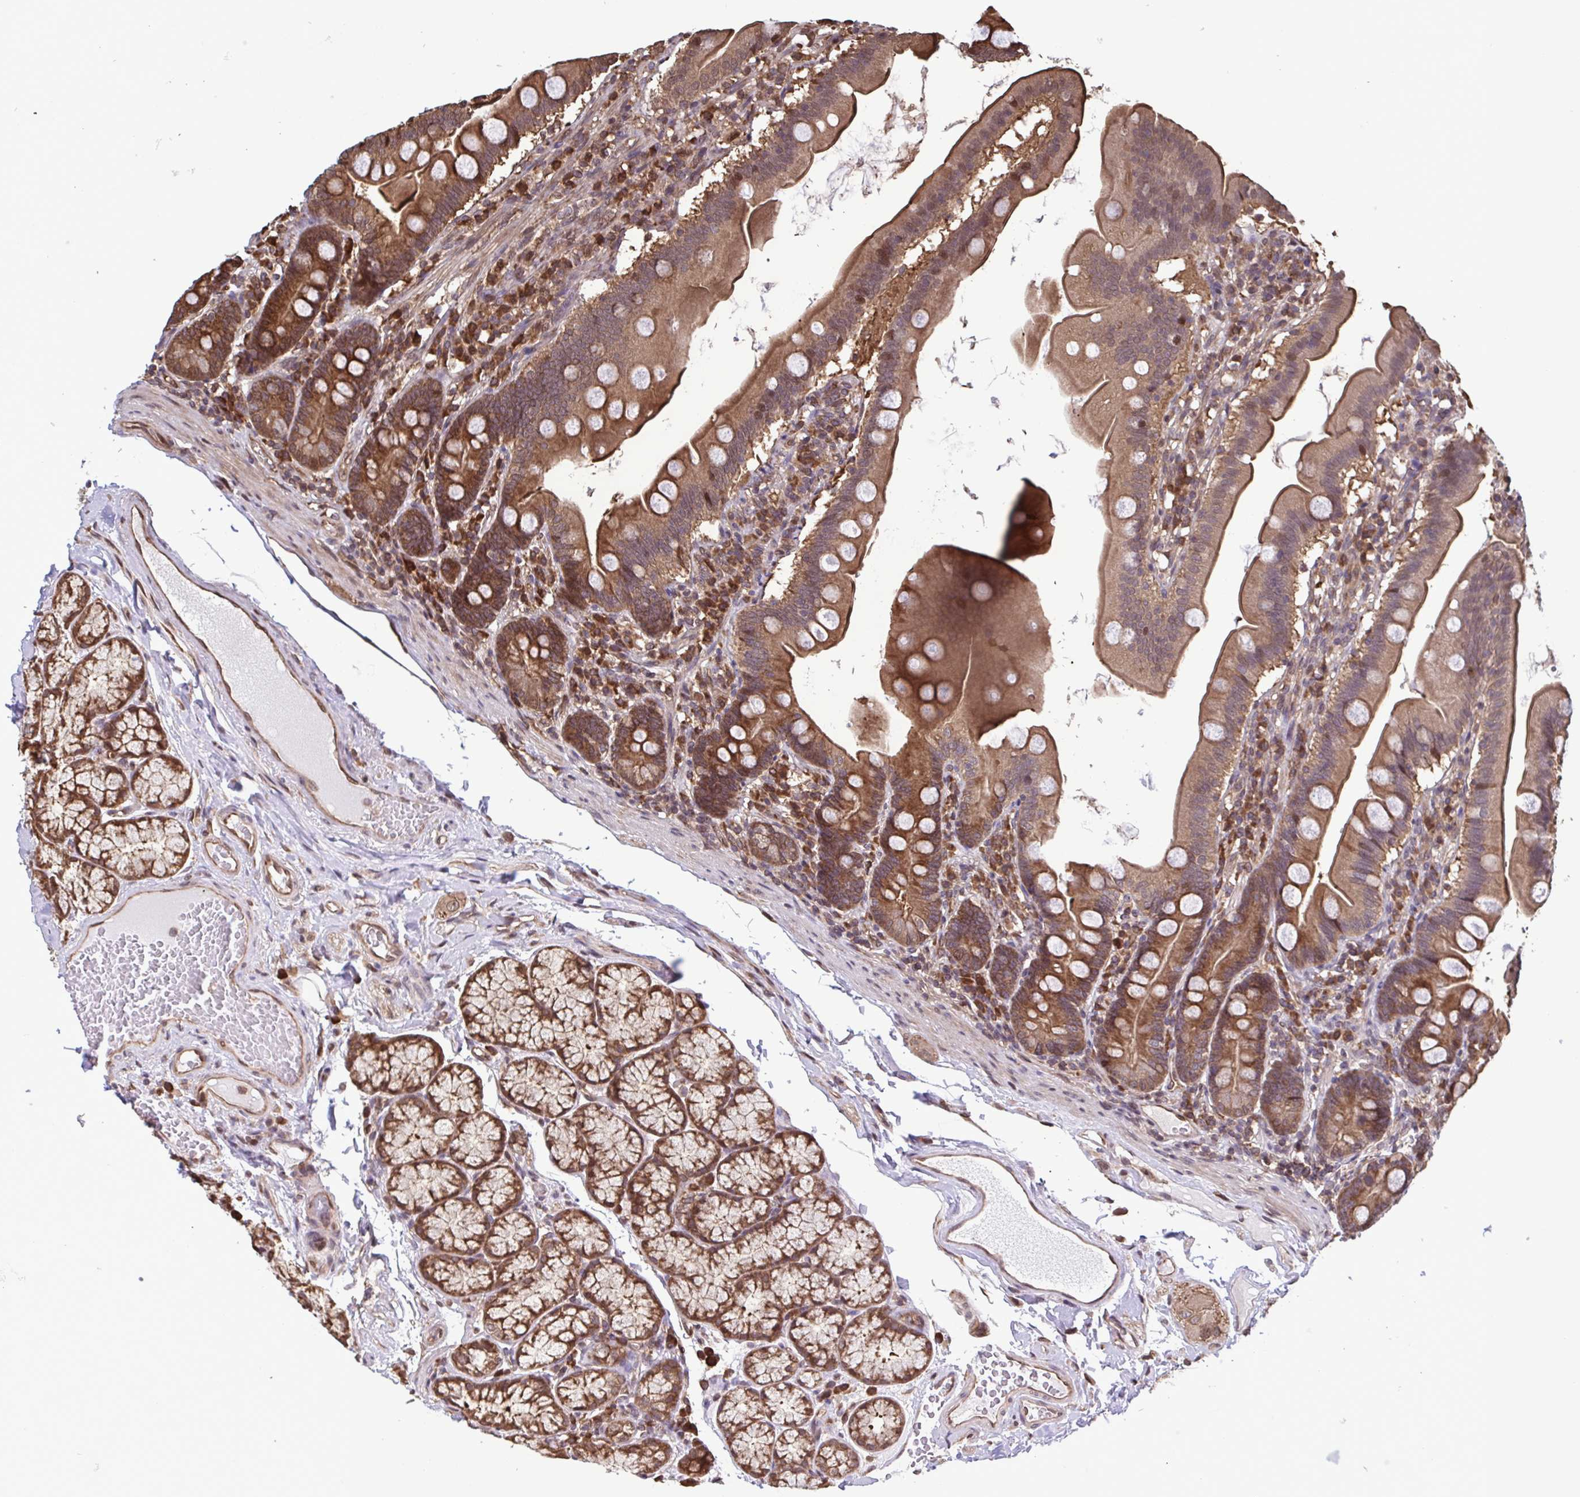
{"staining": {"intensity": "moderate", "quantity": ">75%", "location": "cytoplasmic/membranous"}, "tissue": "duodenum", "cell_type": "Glandular cells", "image_type": "normal", "snomed": [{"axis": "morphology", "description": "Normal tissue, NOS"}, {"axis": "topography", "description": "Duodenum"}], "caption": "Benign duodenum displays moderate cytoplasmic/membranous positivity in about >75% of glandular cells, visualized by immunohistochemistry.", "gene": "SEC63", "patient": {"sex": "female", "age": 67}}